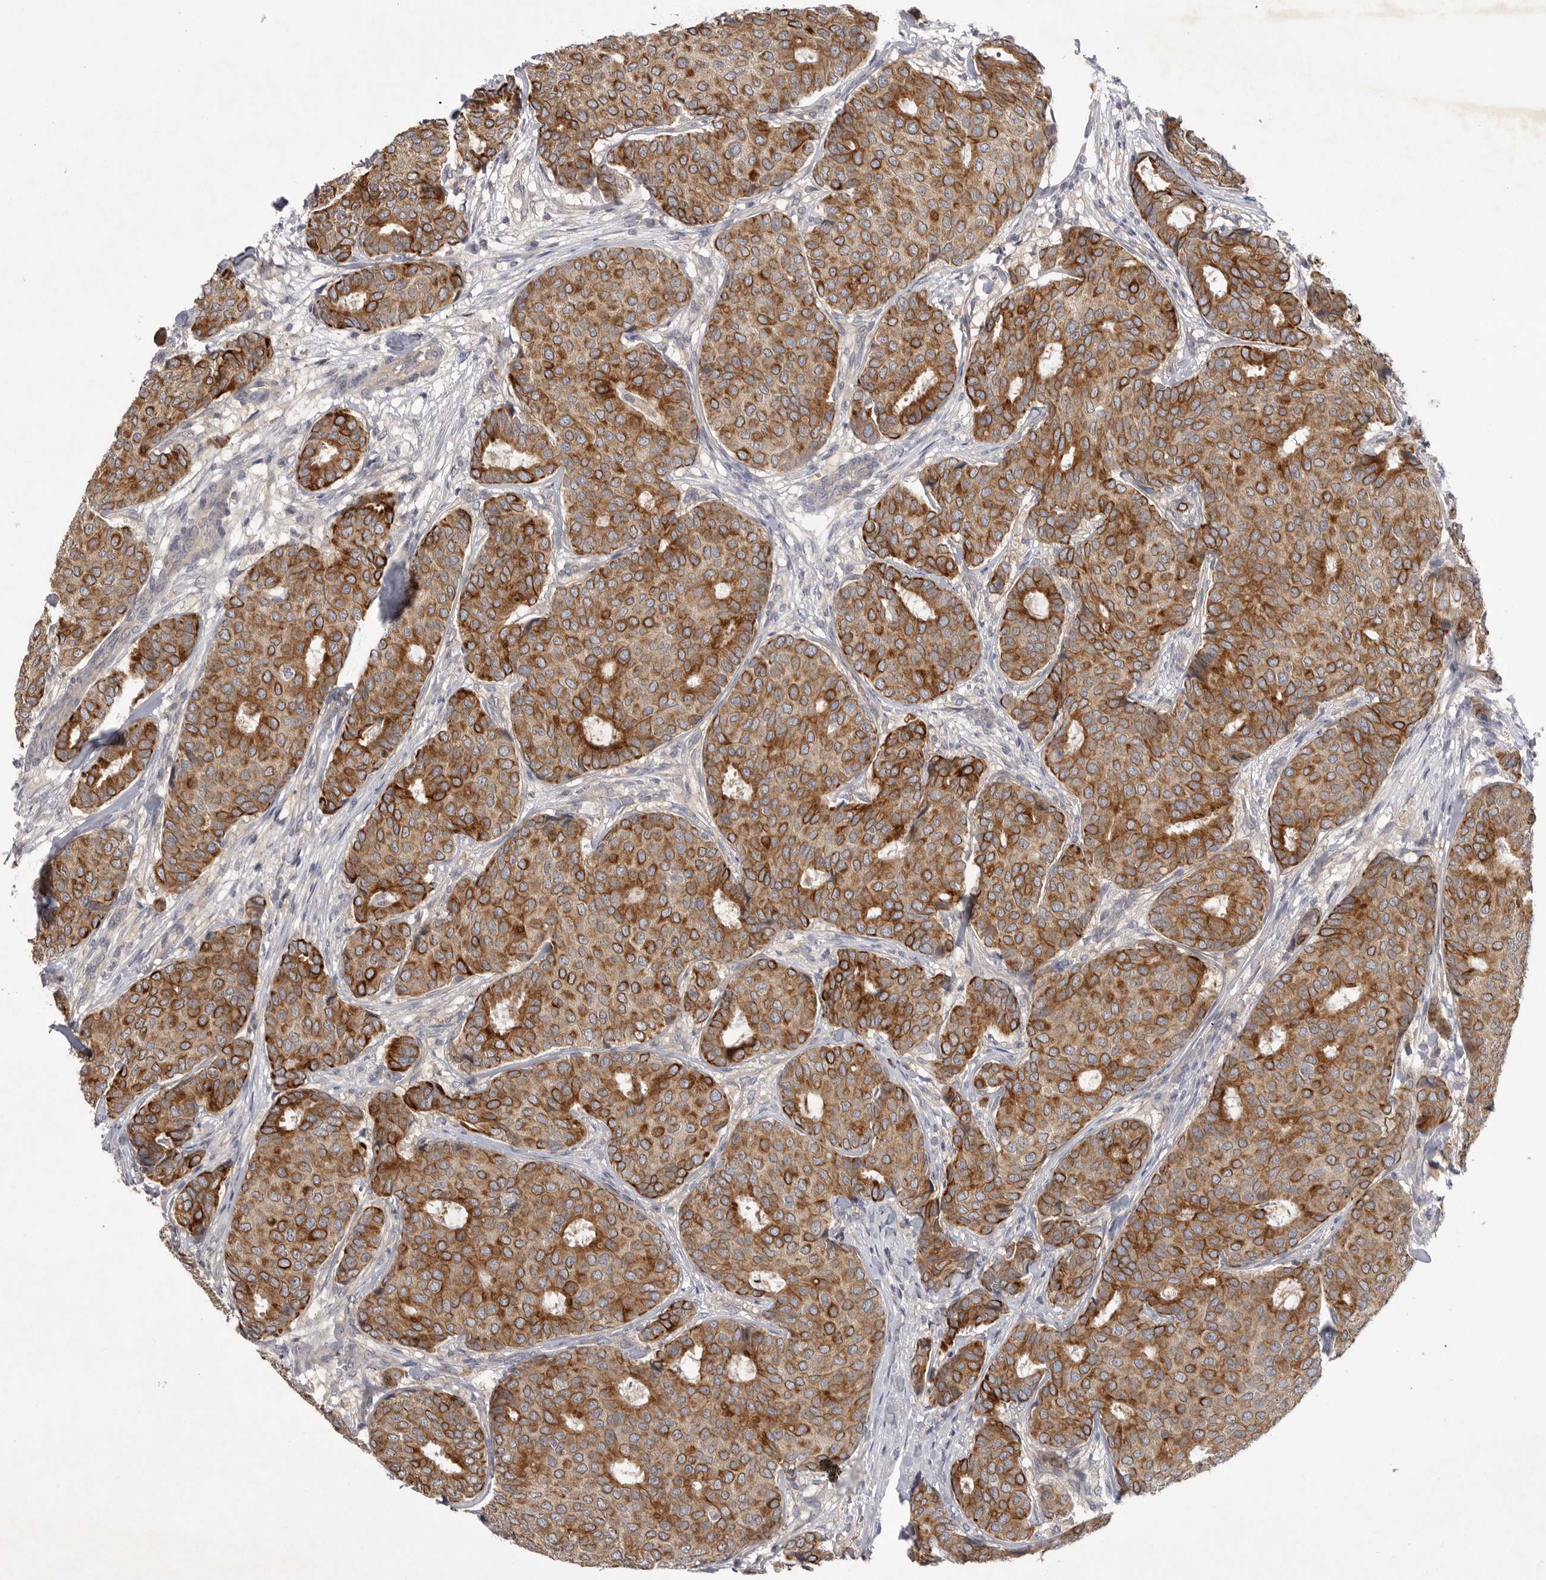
{"staining": {"intensity": "moderate", "quantity": ">75%", "location": "cytoplasmic/membranous"}, "tissue": "breast cancer", "cell_type": "Tumor cells", "image_type": "cancer", "snomed": [{"axis": "morphology", "description": "Duct carcinoma"}, {"axis": "topography", "description": "Breast"}], "caption": "Immunohistochemistry (IHC) micrograph of neoplastic tissue: breast intraductal carcinoma stained using immunohistochemistry (IHC) demonstrates medium levels of moderate protein expression localized specifically in the cytoplasmic/membranous of tumor cells, appearing as a cytoplasmic/membranous brown color.", "gene": "DHDDS", "patient": {"sex": "female", "age": 75}}